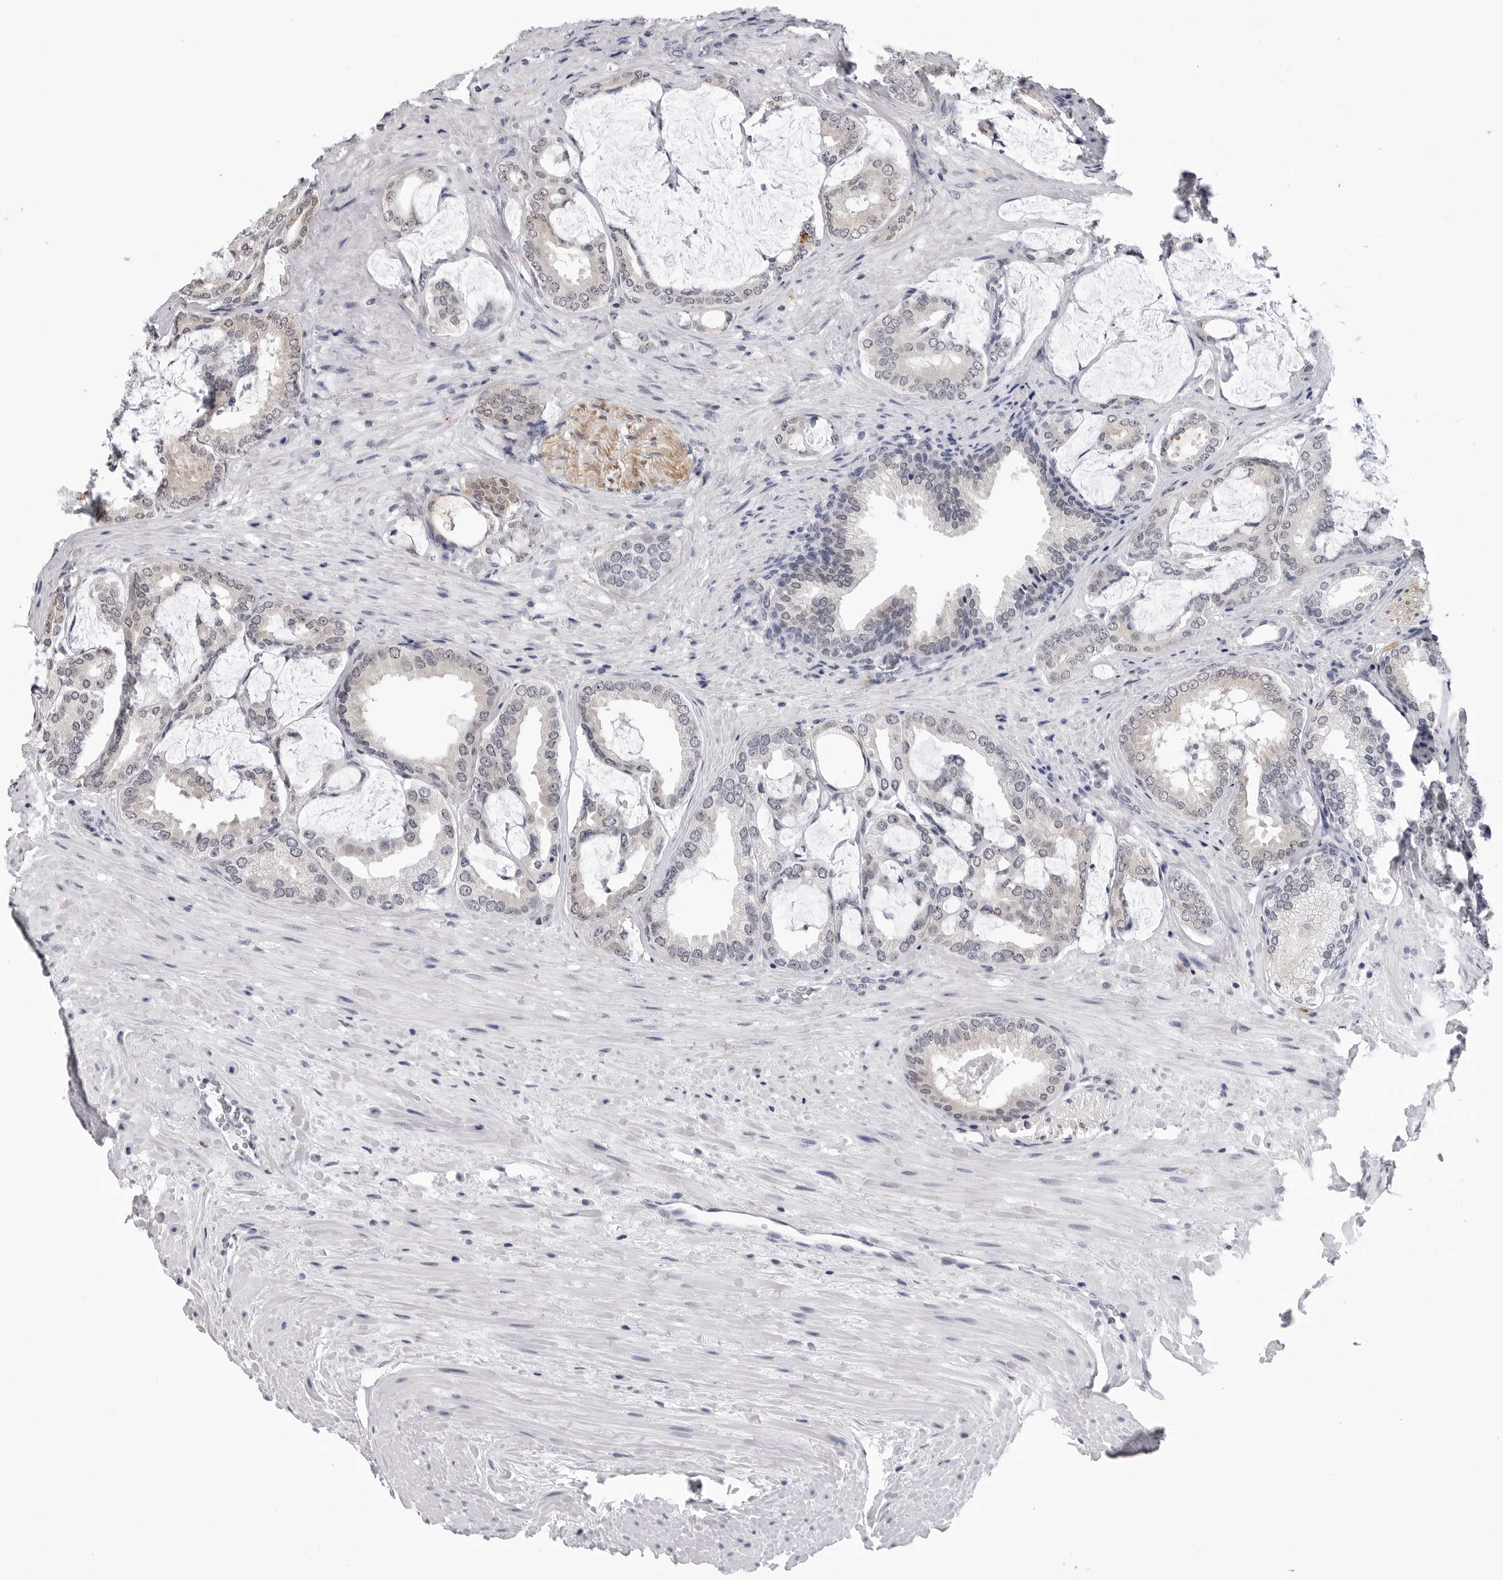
{"staining": {"intensity": "negative", "quantity": "none", "location": "none"}, "tissue": "prostate cancer", "cell_type": "Tumor cells", "image_type": "cancer", "snomed": [{"axis": "morphology", "description": "Adenocarcinoma, Low grade"}, {"axis": "topography", "description": "Prostate"}], "caption": "Histopathology image shows no protein expression in tumor cells of low-grade adenocarcinoma (prostate) tissue.", "gene": "GNL2", "patient": {"sex": "male", "age": 71}}